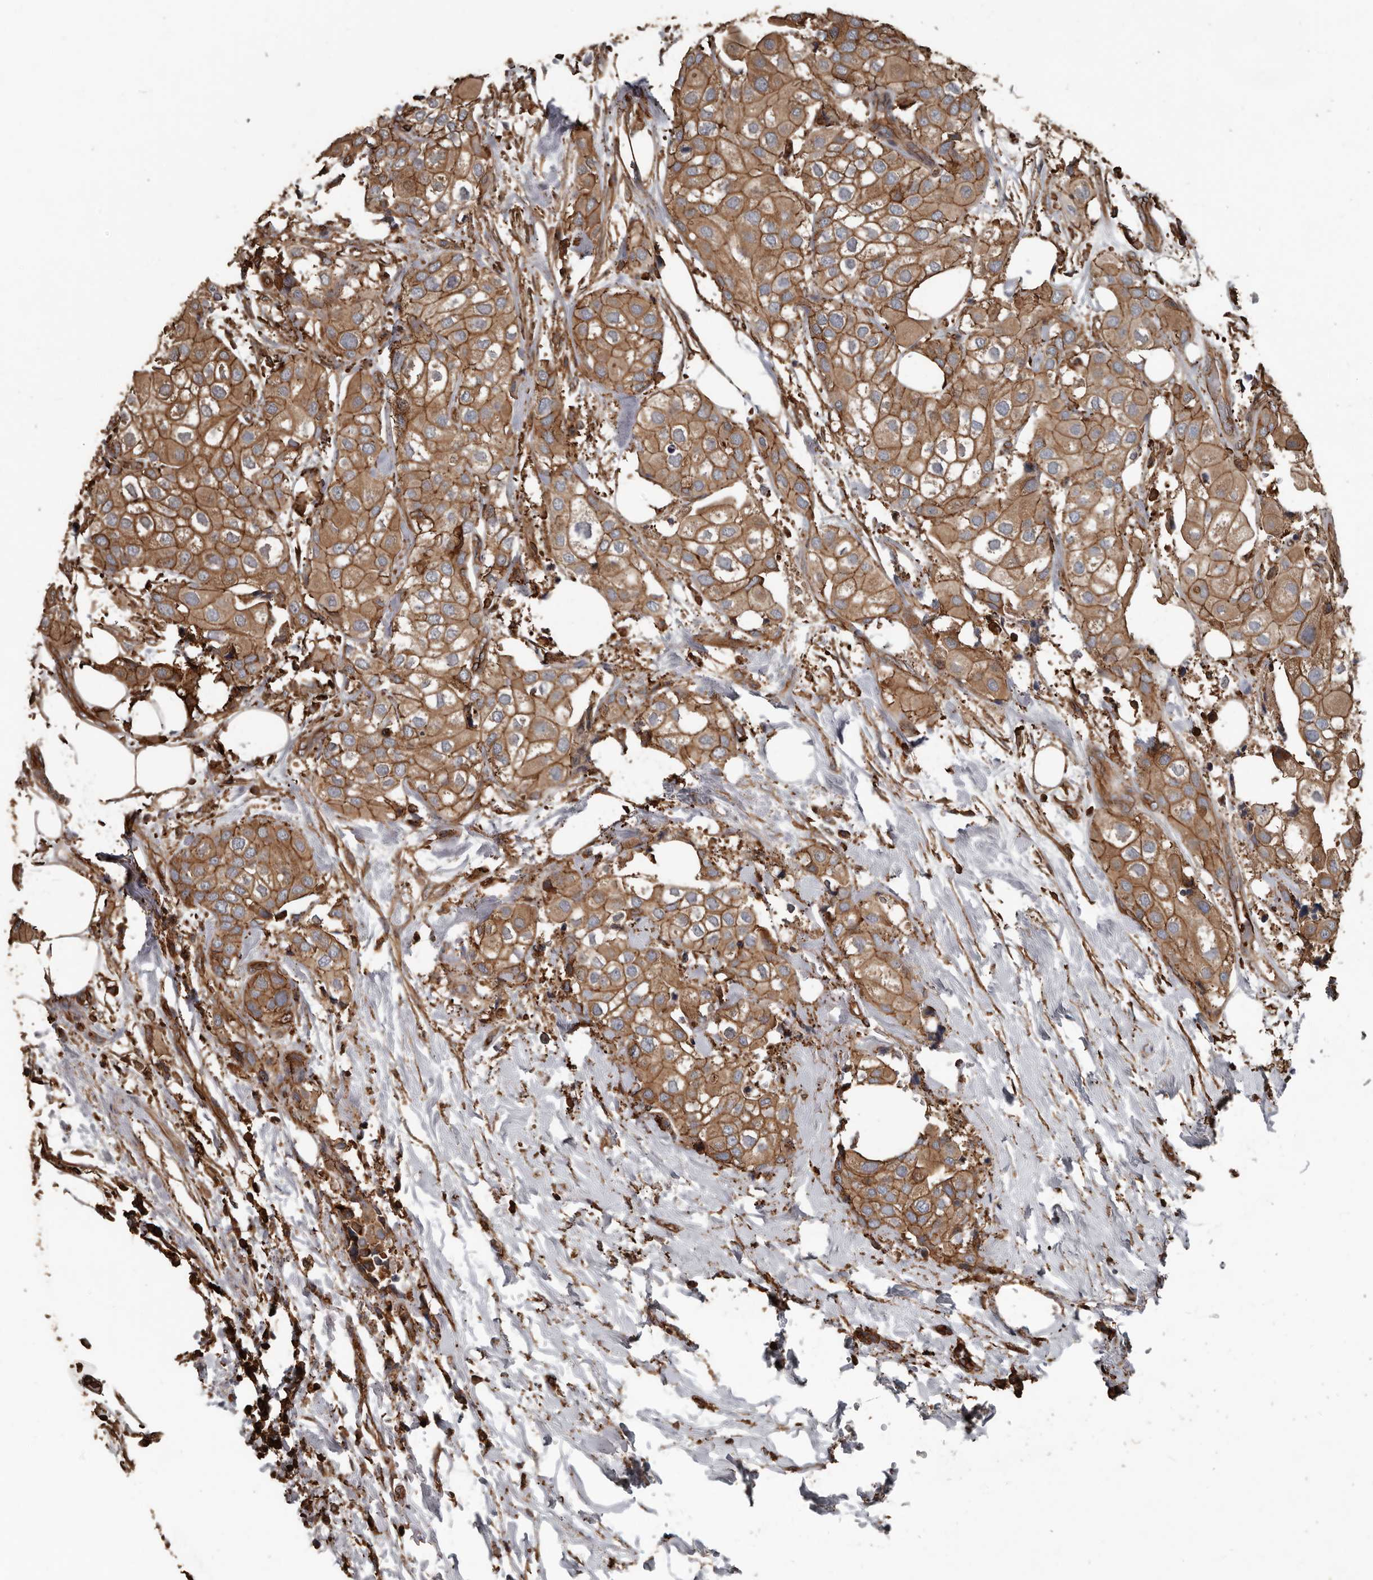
{"staining": {"intensity": "moderate", "quantity": ">75%", "location": "cytoplasmic/membranous"}, "tissue": "urothelial cancer", "cell_type": "Tumor cells", "image_type": "cancer", "snomed": [{"axis": "morphology", "description": "Urothelial carcinoma, High grade"}, {"axis": "topography", "description": "Urinary bladder"}], "caption": "Protein staining of urothelial cancer tissue reveals moderate cytoplasmic/membranous positivity in about >75% of tumor cells. The protein of interest is stained brown, and the nuclei are stained in blue (DAB (3,3'-diaminobenzidine) IHC with brightfield microscopy, high magnification).", "gene": "DENND6B", "patient": {"sex": "male", "age": 64}}